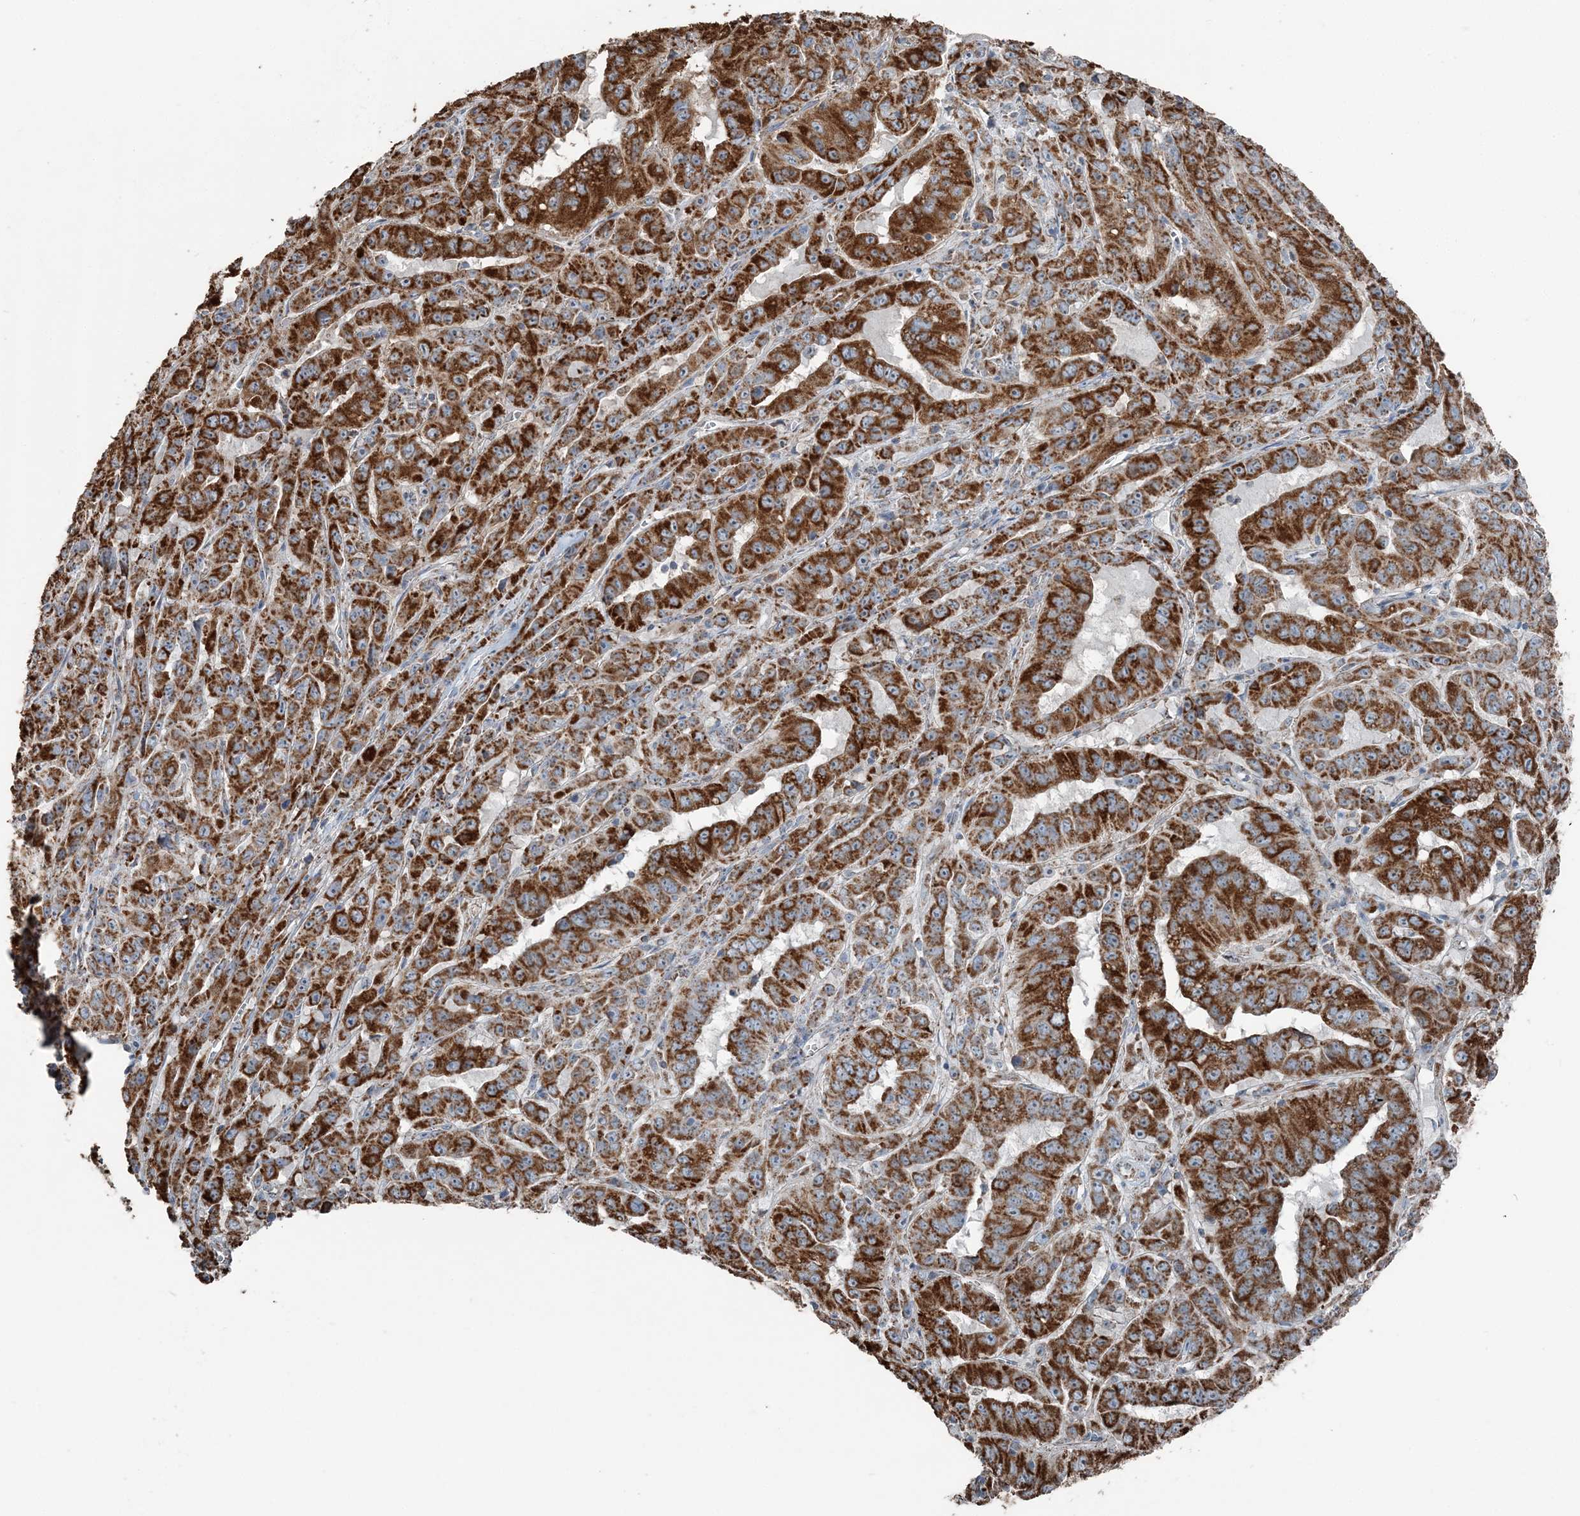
{"staining": {"intensity": "strong", "quantity": ">75%", "location": "cytoplasmic/membranous"}, "tissue": "pancreatic cancer", "cell_type": "Tumor cells", "image_type": "cancer", "snomed": [{"axis": "morphology", "description": "Adenocarcinoma, NOS"}, {"axis": "topography", "description": "Pancreas"}], "caption": "An immunohistochemistry photomicrograph of neoplastic tissue is shown. Protein staining in brown shows strong cytoplasmic/membranous positivity in pancreatic cancer within tumor cells. The staining was performed using DAB (3,3'-diaminobenzidine) to visualize the protein expression in brown, while the nuclei were stained in blue with hematoxylin (Magnification: 20x).", "gene": "SUCLG1", "patient": {"sex": "male", "age": 63}}